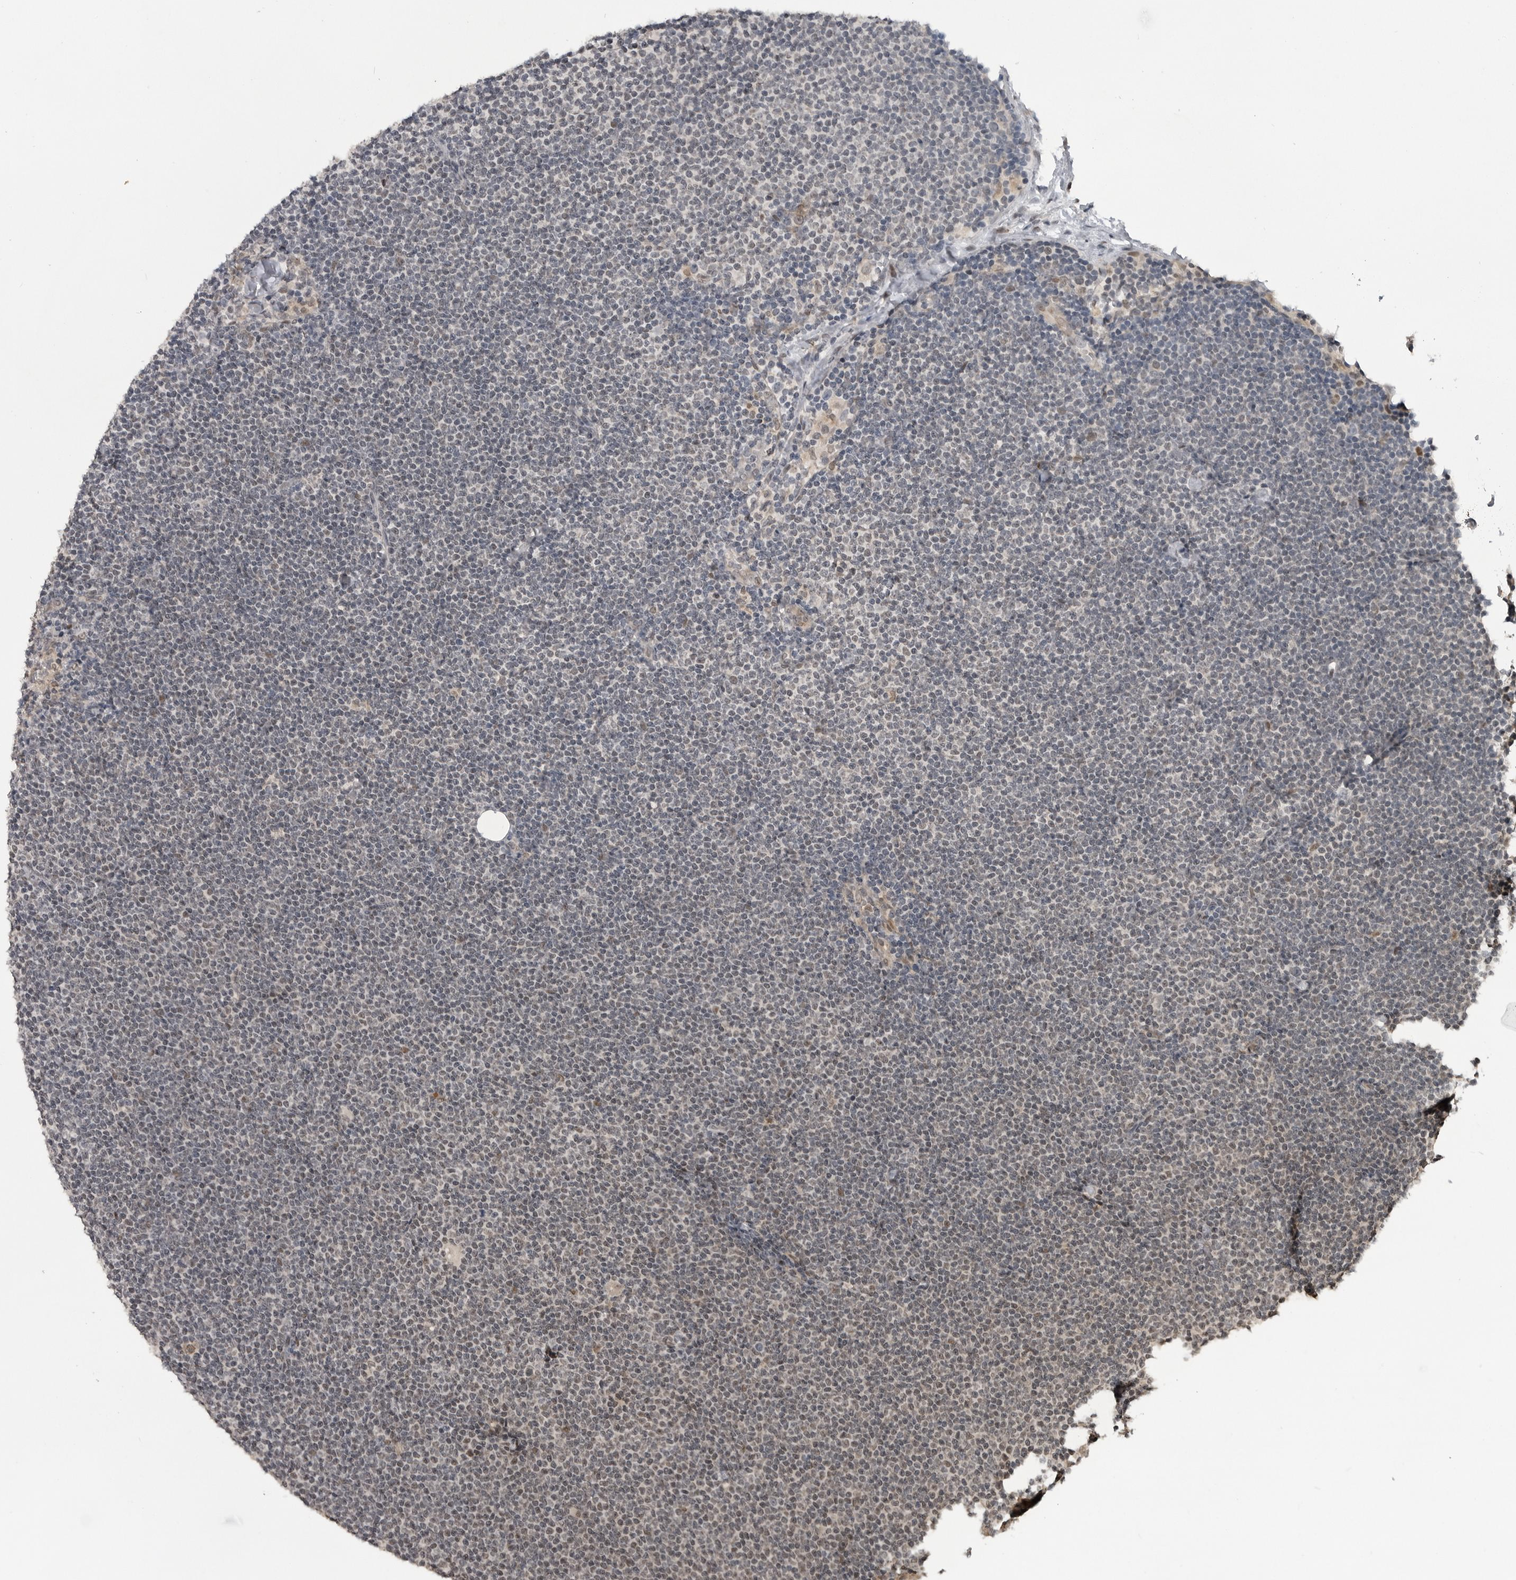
{"staining": {"intensity": "negative", "quantity": "none", "location": "none"}, "tissue": "lymphoma", "cell_type": "Tumor cells", "image_type": "cancer", "snomed": [{"axis": "morphology", "description": "Malignant lymphoma, non-Hodgkin's type, Low grade"}, {"axis": "topography", "description": "Lymph node"}], "caption": "Low-grade malignant lymphoma, non-Hodgkin's type was stained to show a protein in brown. There is no significant expression in tumor cells.", "gene": "C8orf58", "patient": {"sex": "female", "age": 53}}